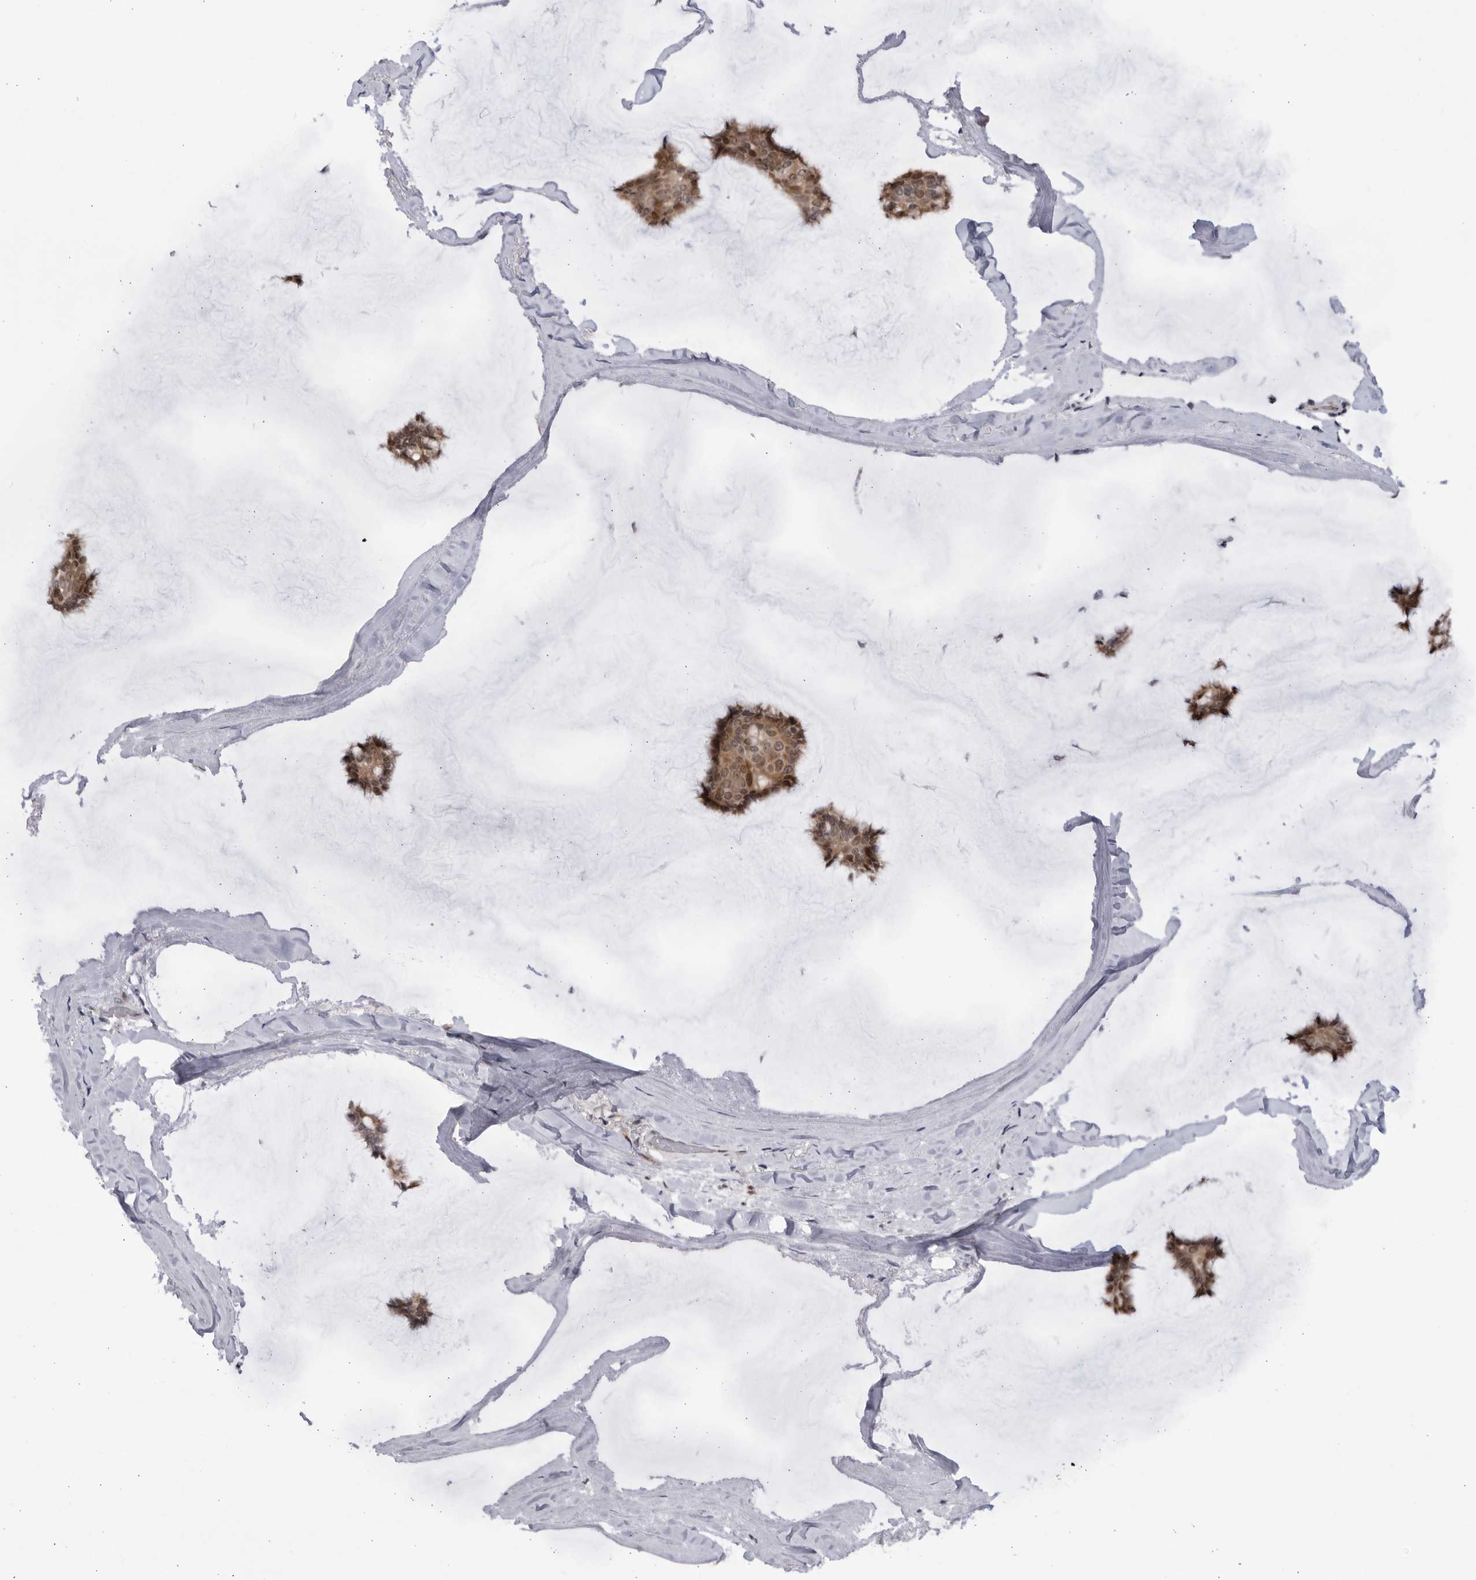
{"staining": {"intensity": "moderate", "quantity": ">75%", "location": "cytoplasmic/membranous,nuclear"}, "tissue": "breast cancer", "cell_type": "Tumor cells", "image_type": "cancer", "snomed": [{"axis": "morphology", "description": "Duct carcinoma"}, {"axis": "topography", "description": "Breast"}], "caption": "A brown stain highlights moderate cytoplasmic/membranous and nuclear staining of a protein in breast cancer tumor cells.", "gene": "ITGB3BP", "patient": {"sex": "female", "age": 93}}